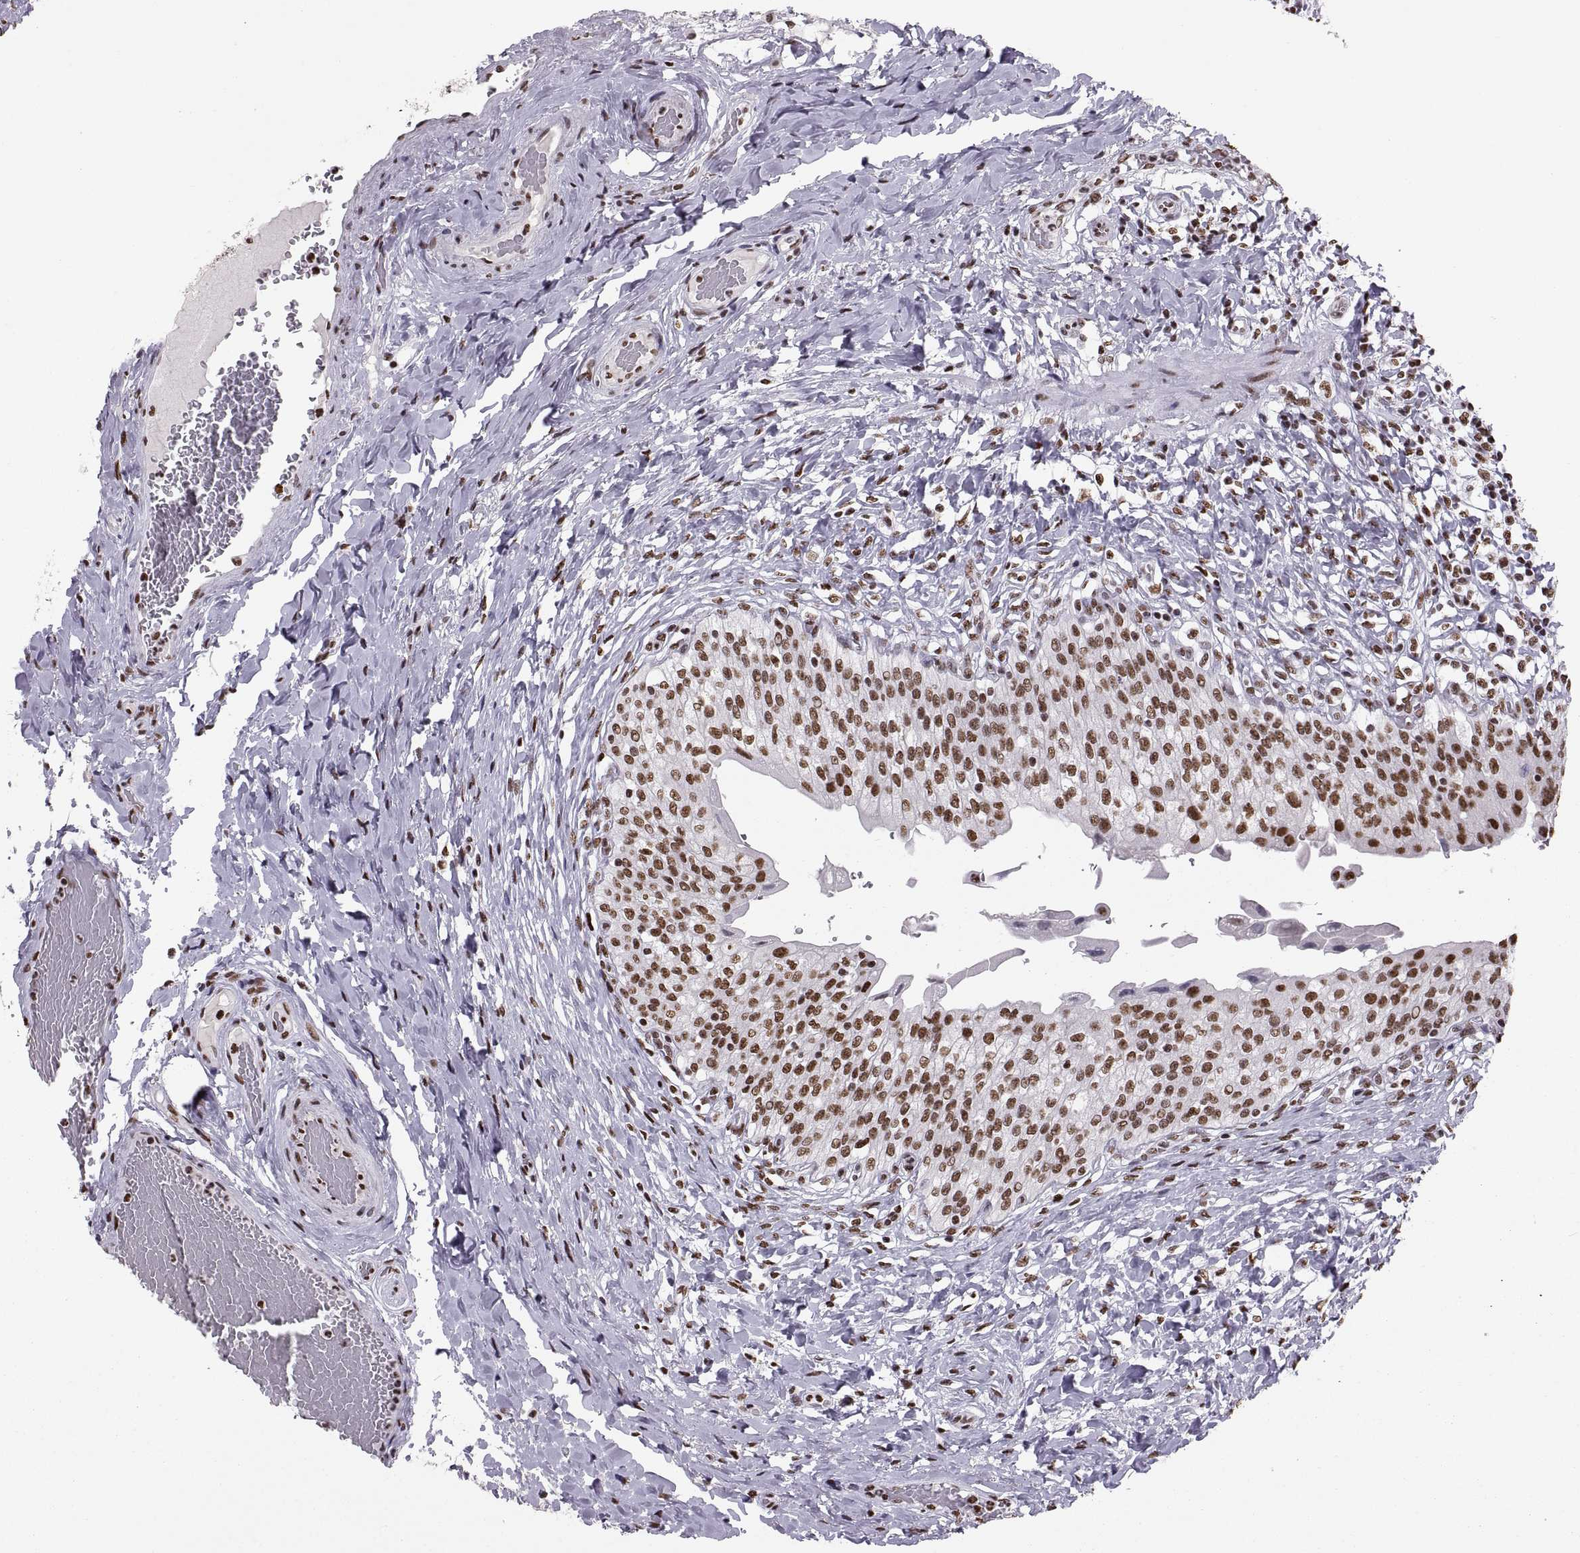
{"staining": {"intensity": "strong", "quantity": "25%-75%", "location": "nuclear"}, "tissue": "urinary bladder", "cell_type": "Urothelial cells", "image_type": "normal", "snomed": [{"axis": "morphology", "description": "Normal tissue, NOS"}, {"axis": "morphology", "description": "Inflammation, NOS"}, {"axis": "topography", "description": "Urinary bladder"}], "caption": "IHC (DAB (3,3'-diaminobenzidine)) staining of unremarkable urinary bladder reveals strong nuclear protein staining in about 25%-75% of urothelial cells.", "gene": "SNAI1", "patient": {"sex": "male", "age": 64}}